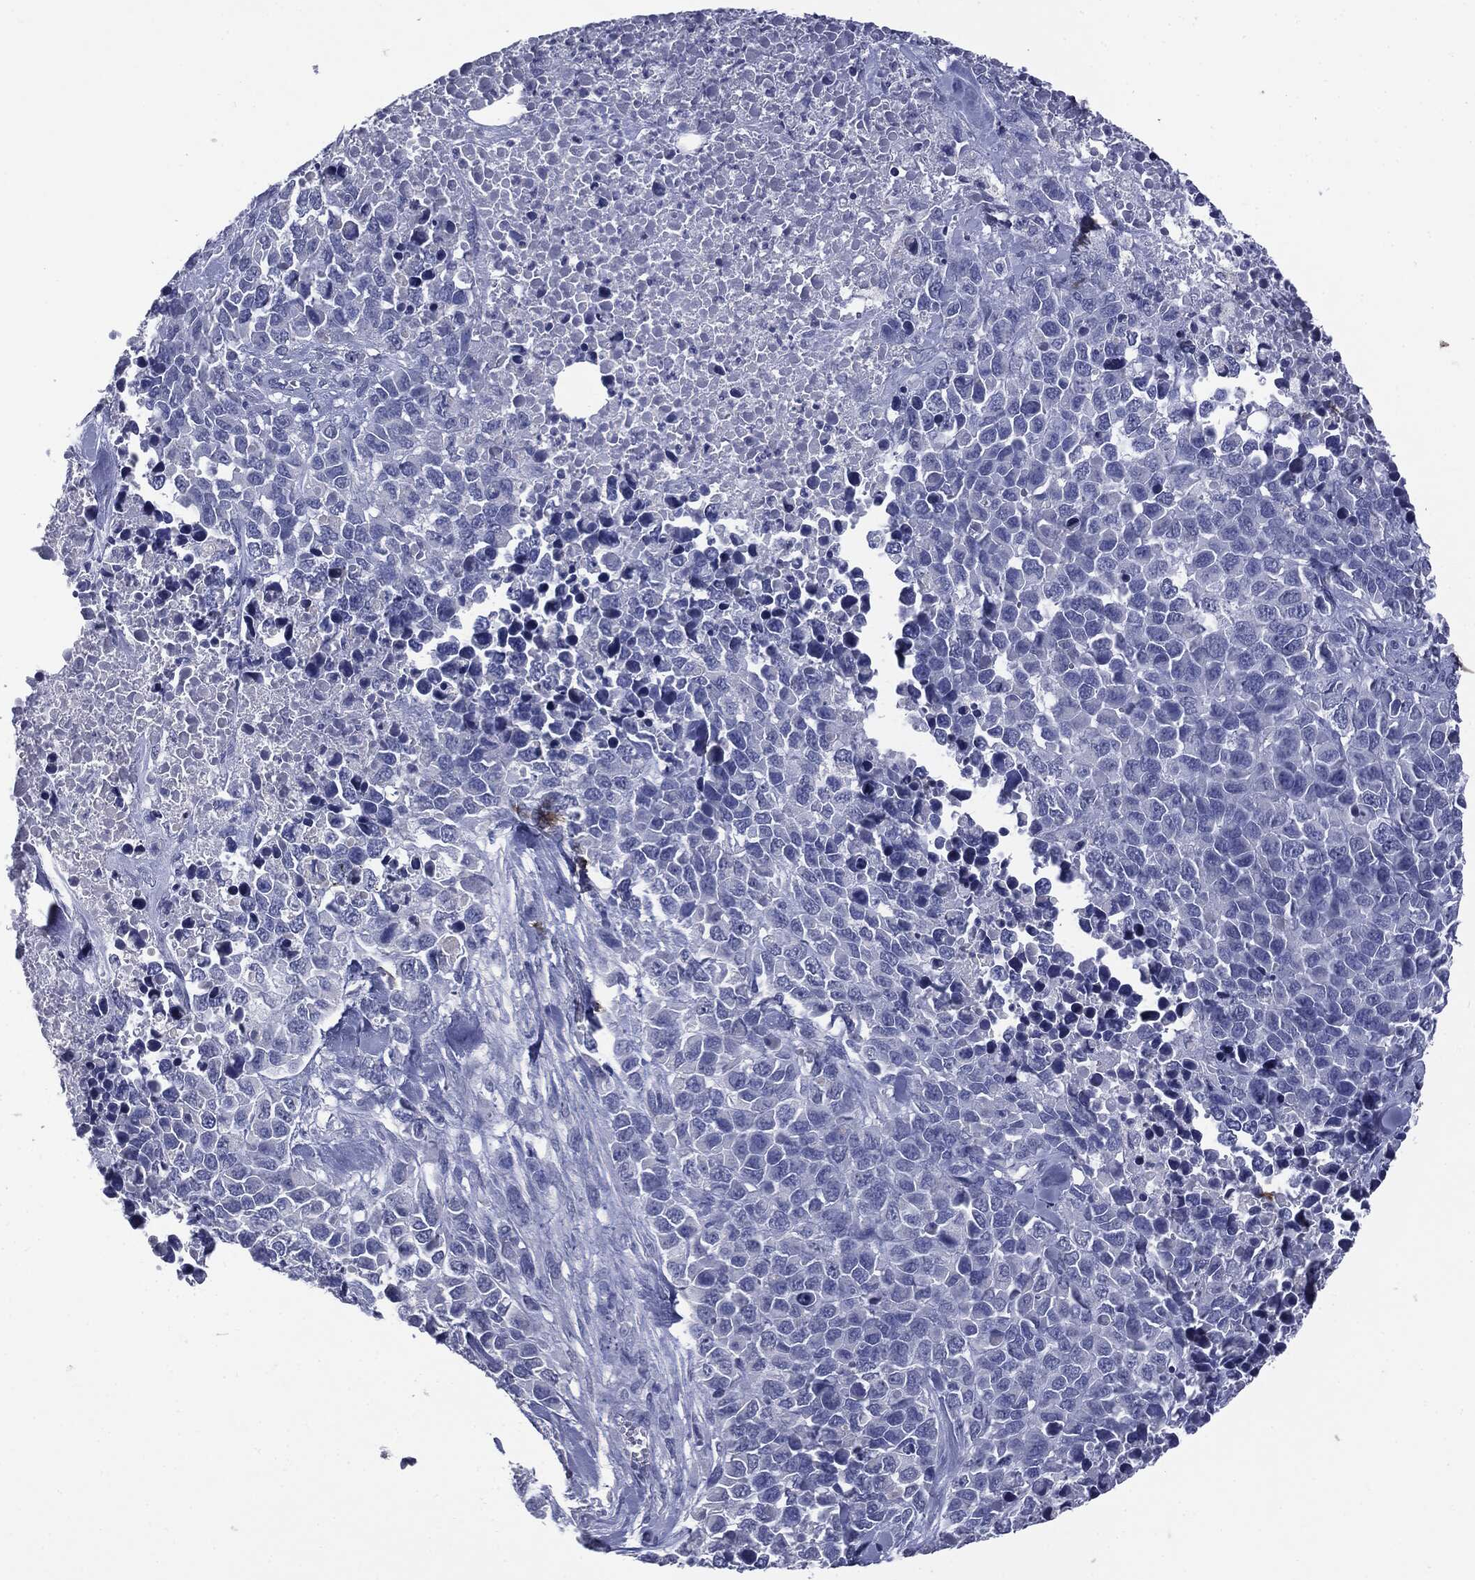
{"staining": {"intensity": "negative", "quantity": "none", "location": "none"}, "tissue": "melanoma", "cell_type": "Tumor cells", "image_type": "cancer", "snomed": [{"axis": "morphology", "description": "Malignant melanoma, Metastatic site"}, {"axis": "topography", "description": "Skin"}], "caption": "The histopathology image exhibits no staining of tumor cells in melanoma.", "gene": "TSHB", "patient": {"sex": "male", "age": 84}}